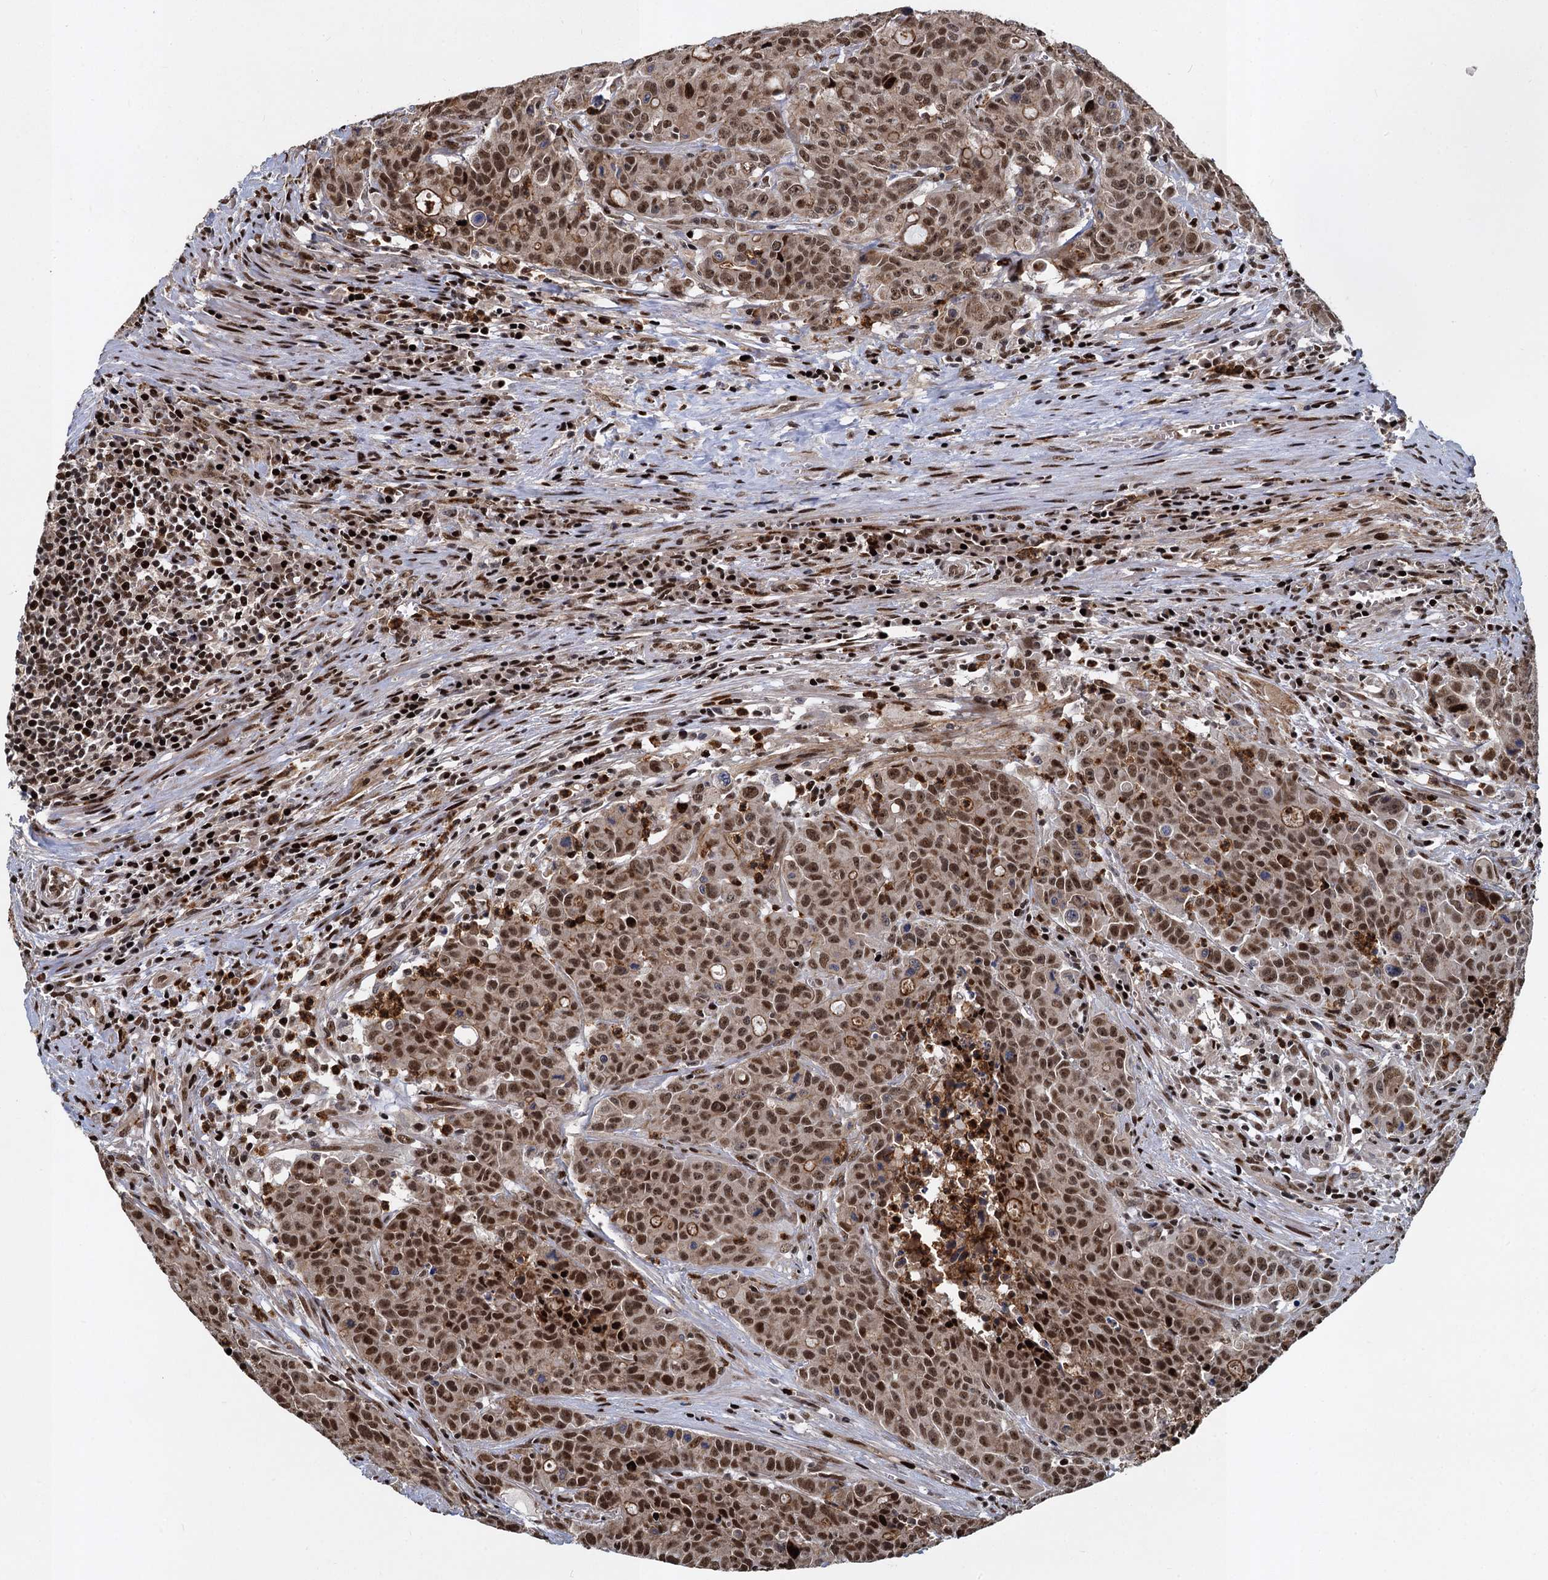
{"staining": {"intensity": "moderate", "quantity": ">75%", "location": "nuclear"}, "tissue": "colorectal cancer", "cell_type": "Tumor cells", "image_type": "cancer", "snomed": [{"axis": "morphology", "description": "Adenocarcinoma, NOS"}, {"axis": "topography", "description": "Colon"}], "caption": "Moderate nuclear protein expression is identified in about >75% of tumor cells in colorectal cancer.", "gene": "ANKRD49", "patient": {"sex": "male", "age": 62}}